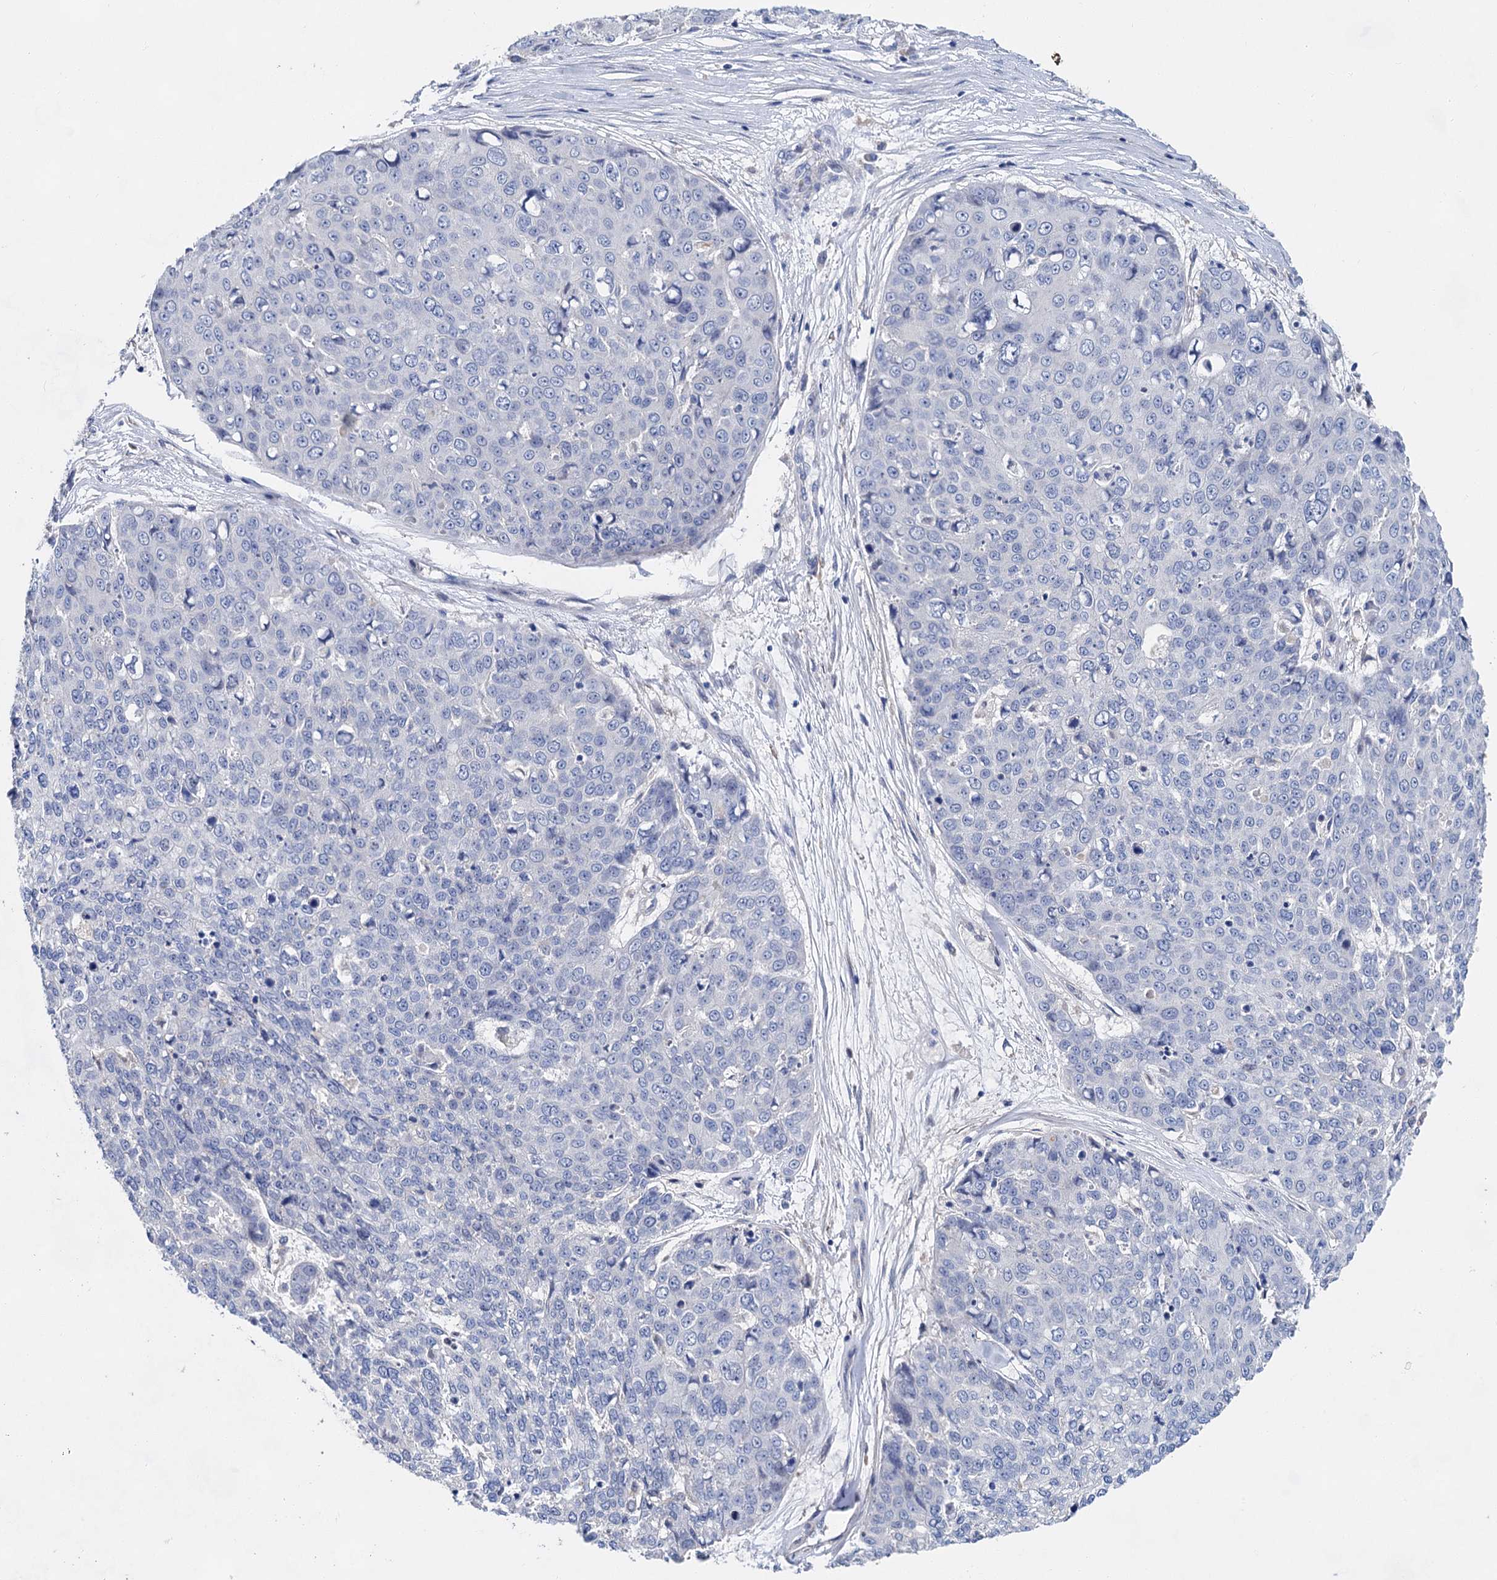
{"staining": {"intensity": "negative", "quantity": "none", "location": "none"}, "tissue": "skin cancer", "cell_type": "Tumor cells", "image_type": "cancer", "snomed": [{"axis": "morphology", "description": "Squamous cell carcinoma, NOS"}, {"axis": "topography", "description": "Skin"}], "caption": "A micrograph of human skin cancer (squamous cell carcinoma) is negative for staining in tumor cells.", "gene": "GPR155", "patient": {"sex": "male", "age": 71}}